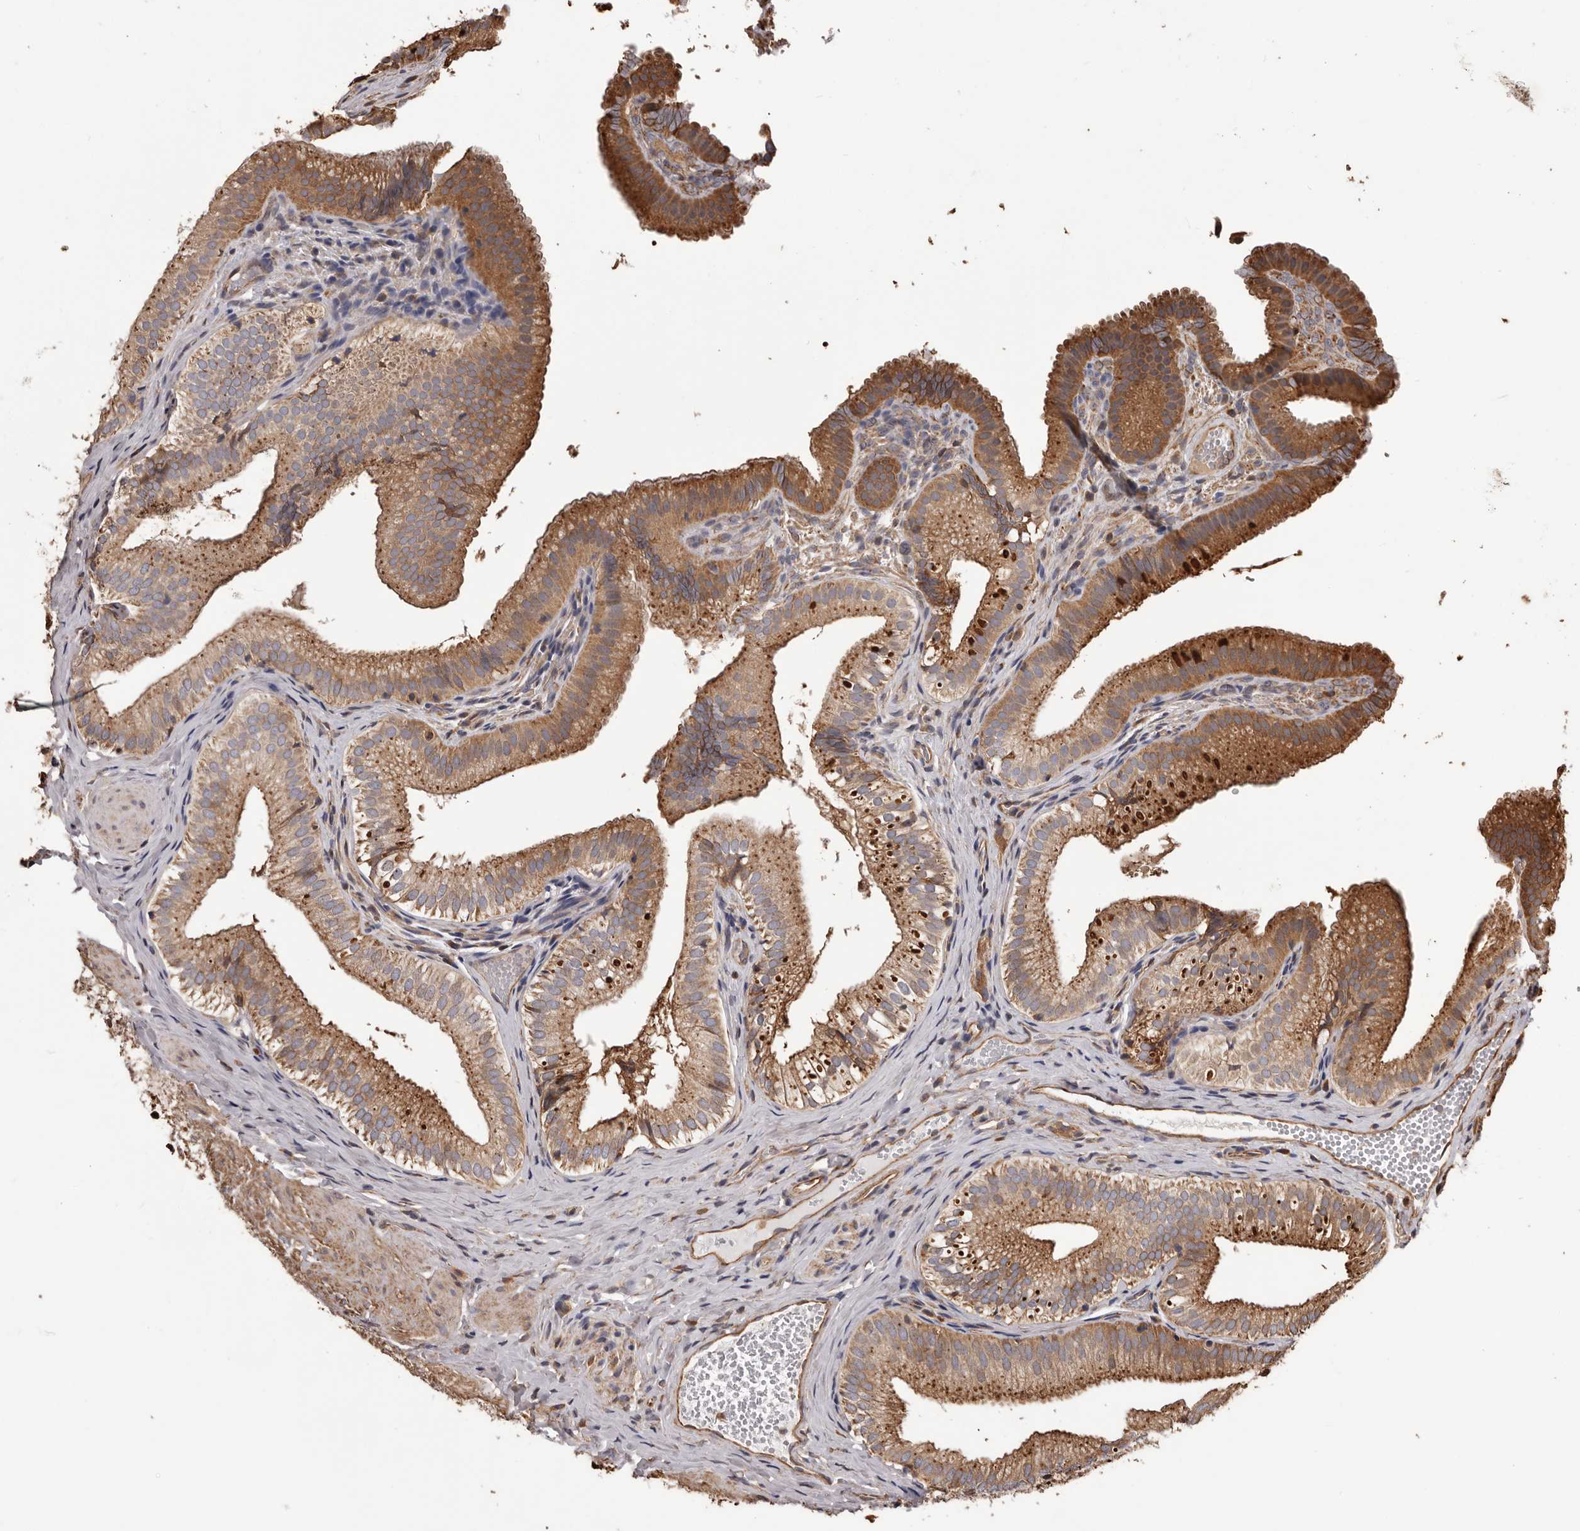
{"staining": {"intensity": "moderate", "quantity": ">75%", "location": "cytoplasmic/membranous"}, "tissue": "gallbladder", "cell_type": "Glandular cells", "image_type": "normal", "snomed": [{"axis": "morphology", "description": "Normal tissue, NOS"}, {"axis": "topography", "description": "Gallbladder"}], "caption": "An IHC histopathology image of unremarkable tissue is shown. Protein staining in brown highlights moderate cytoplasmic/membranous positivity in gallbladder within glandular cells.", "gene": "CEP104", "patient": {"sex": "female", "age": 30}}